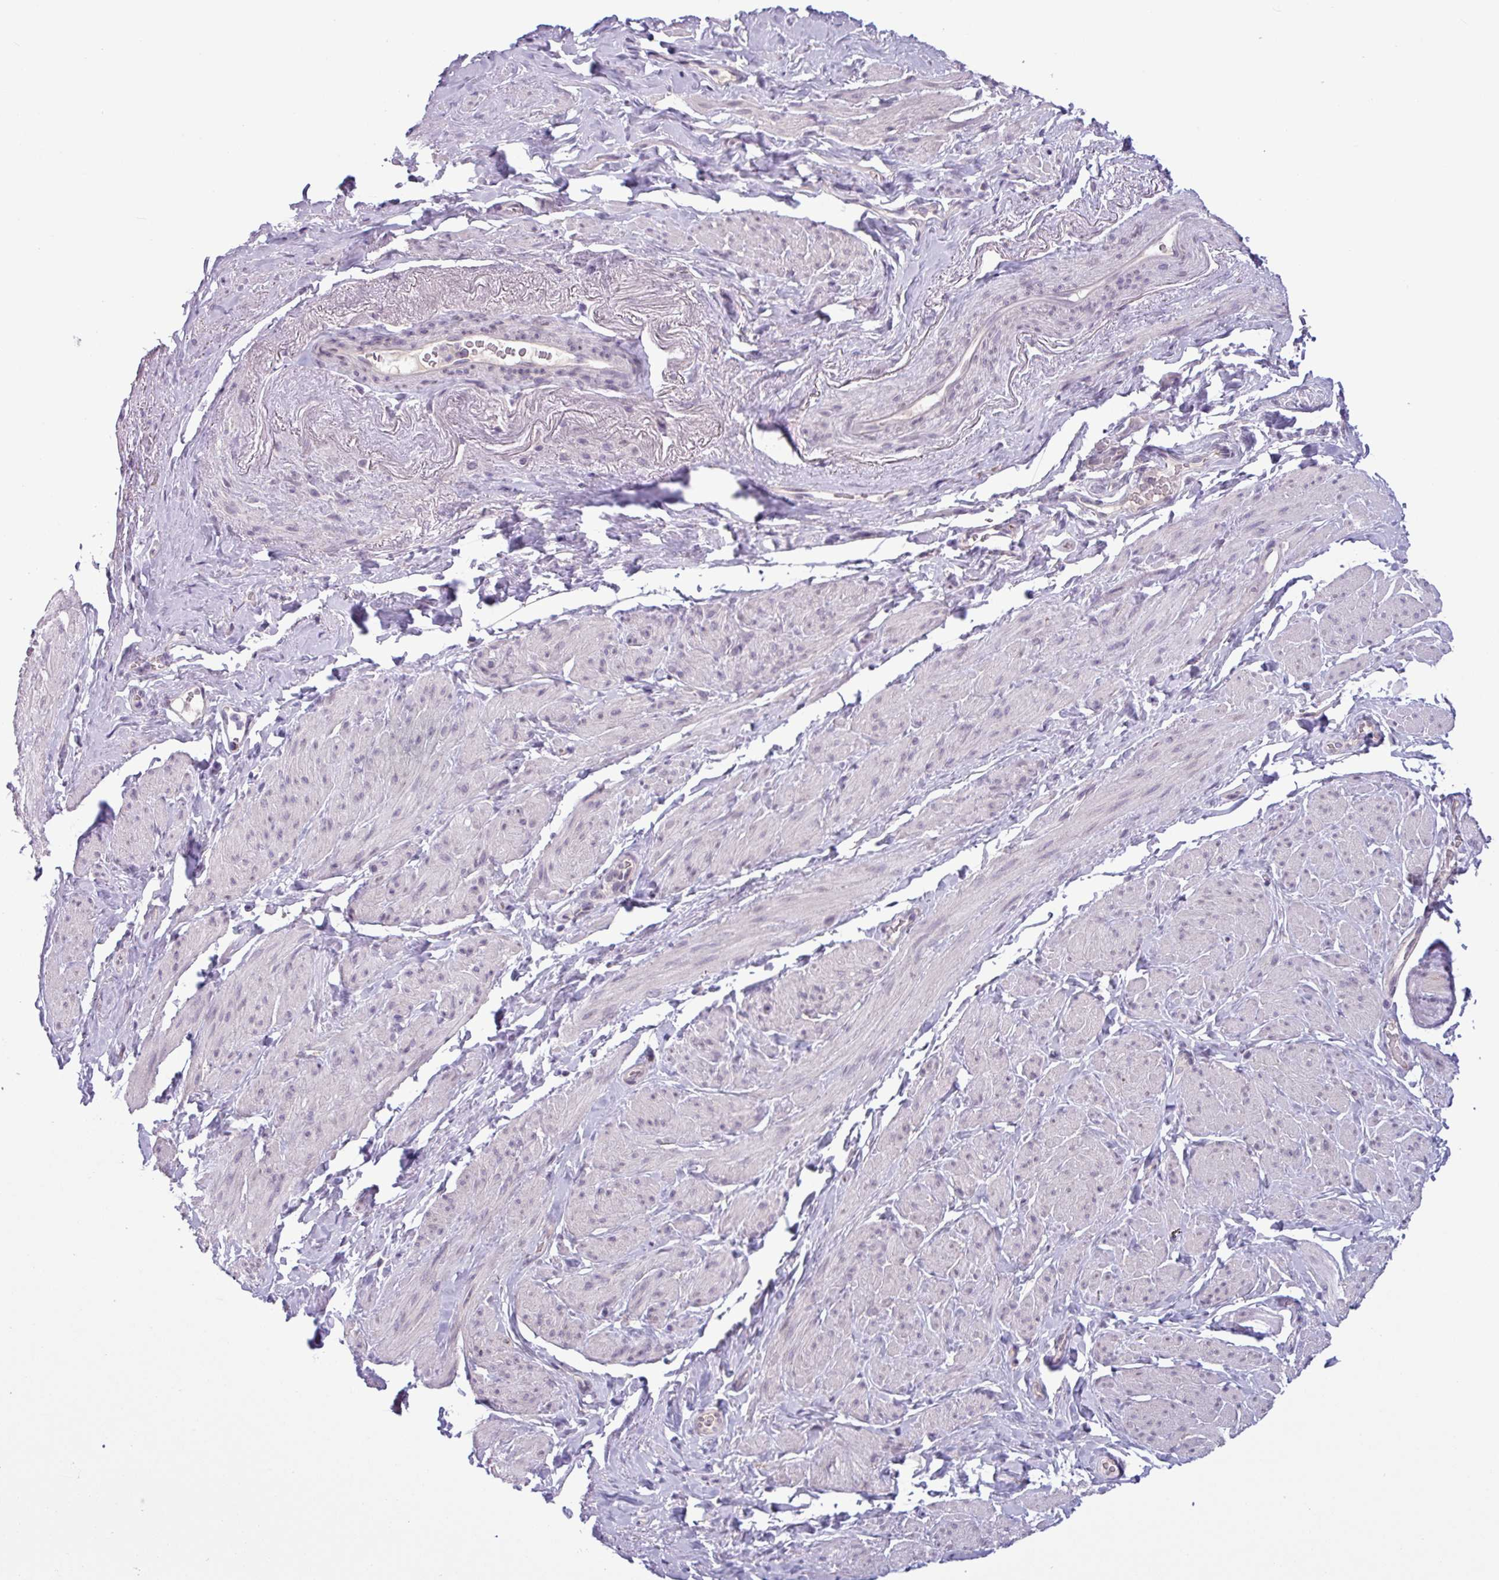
{"staining": {"intensity": "negative", "quantity": "none", "location": "none"}, "tissue": "smooth muscle", "cell_type": "Smooth muscle cells", "image_type": "normal", "snomed": [{"axis": "morphology", "description": "Normal tissue, NOS"}, {"axis": "topography", "description": "Smooth muscle"}, {"axis": "topography", "description": "Peripheral nerve tissue"}], "caption": "Photomicrograph shows no significant protein positivity in smooth muscle cells of benign smooth muscle. (DAB (3,3'-diaminobenzidine) immunohistochemistry (IHC) visualized using brightfield microscopy, high magnification).", "gene": "C20orf27", "patient": {"sex": "male", "age": 69}}